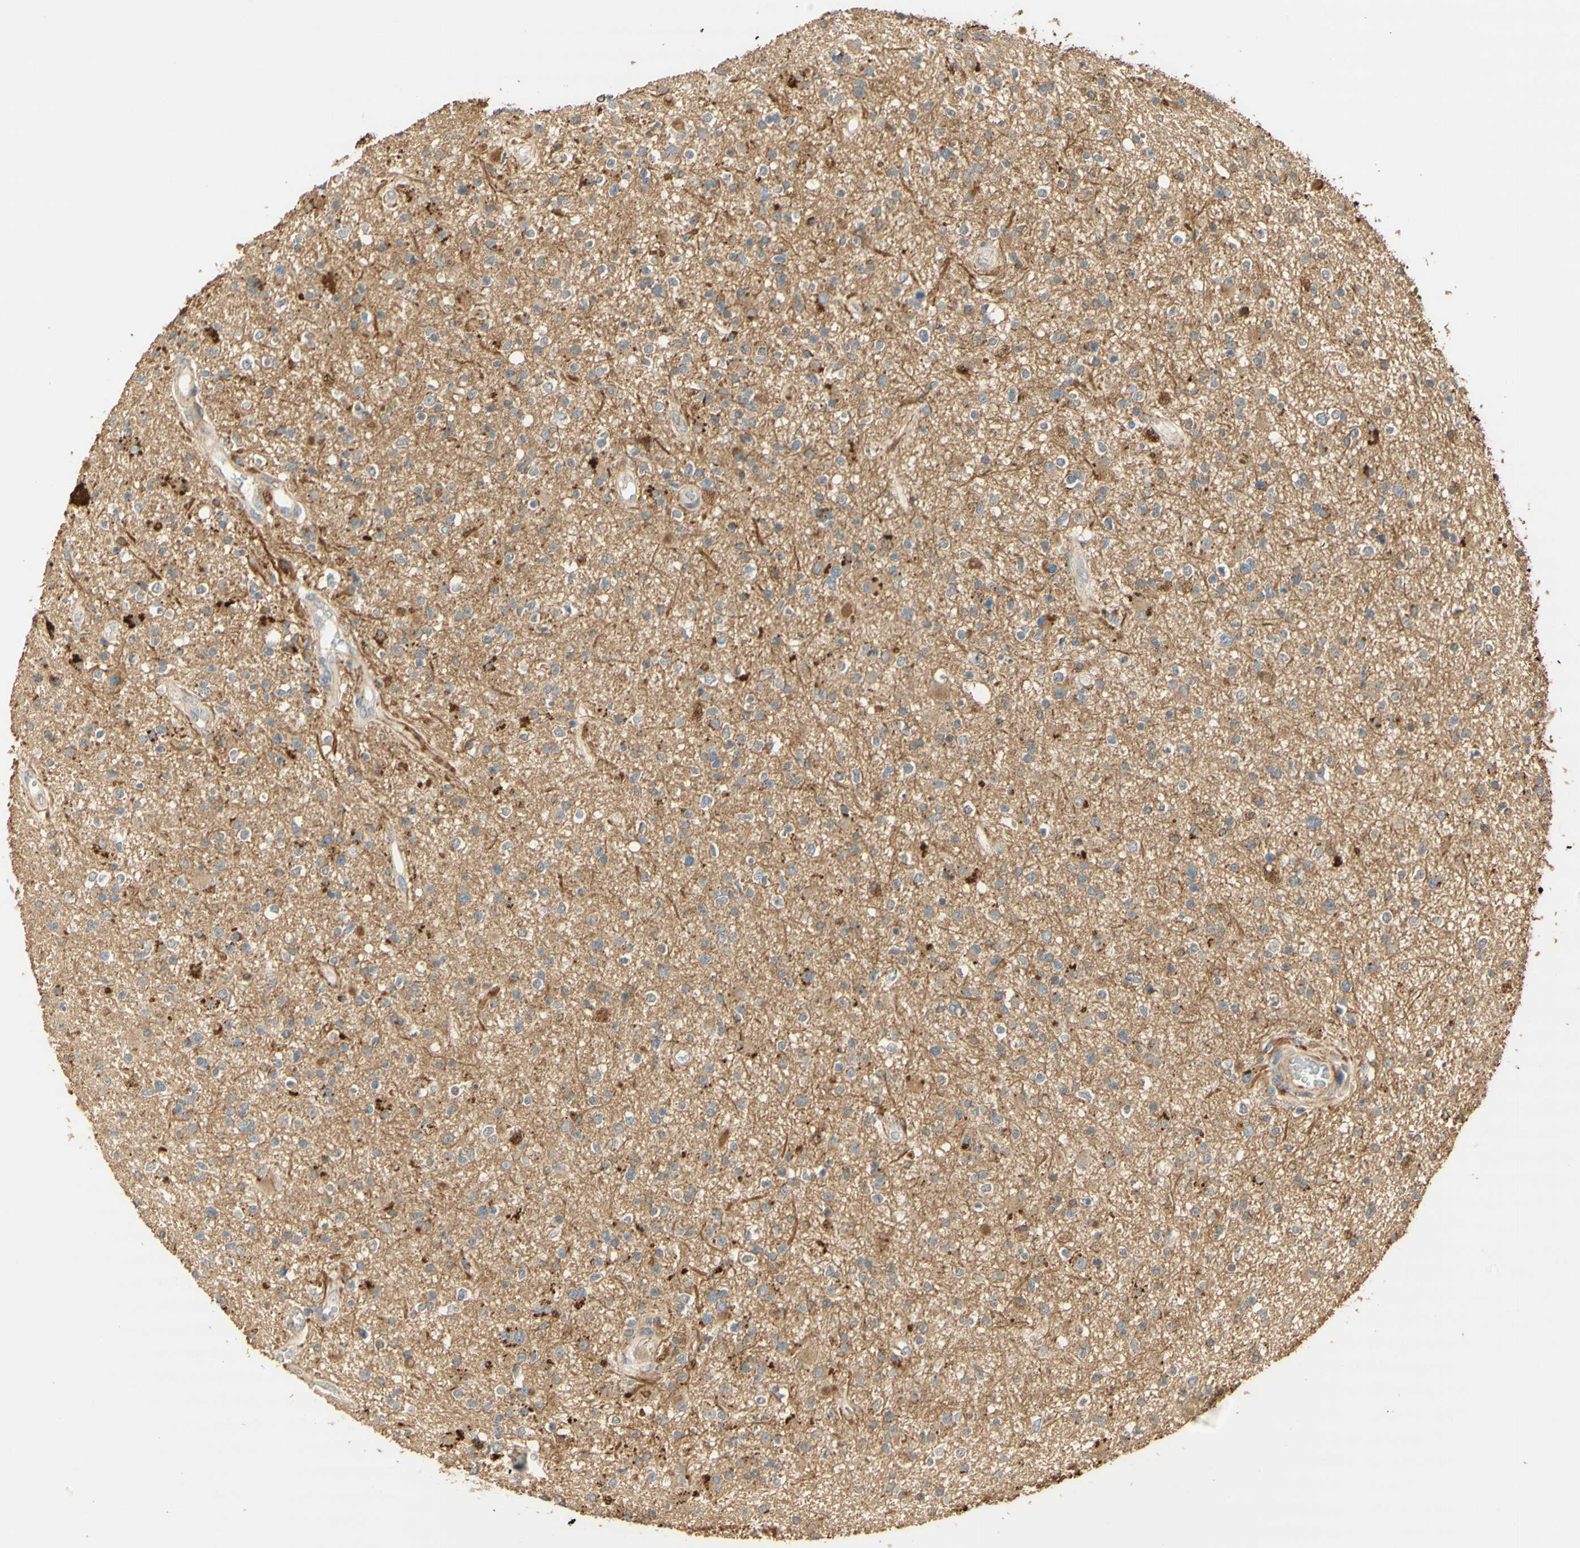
{"staining": {"intensity": "strong", "quantity": "<25%", "location": "cytoplasmic/membranous"}, "tissue": "glioma", "cell_type": "Tumor cells", "image_type": "cancer", "snomed": [{"axis": "morphology", "description": "Glioma, malignant, High grade"}, {"axis": "topography", "description": "Brain"}], "caption": "Human glioma stained for a protein (brown) exhibits strong cytoplasmic/membranous positive staining in about <25% of tumor cells.", "gene": "AGER", "patient": {"sex": "male", "age": 33}}